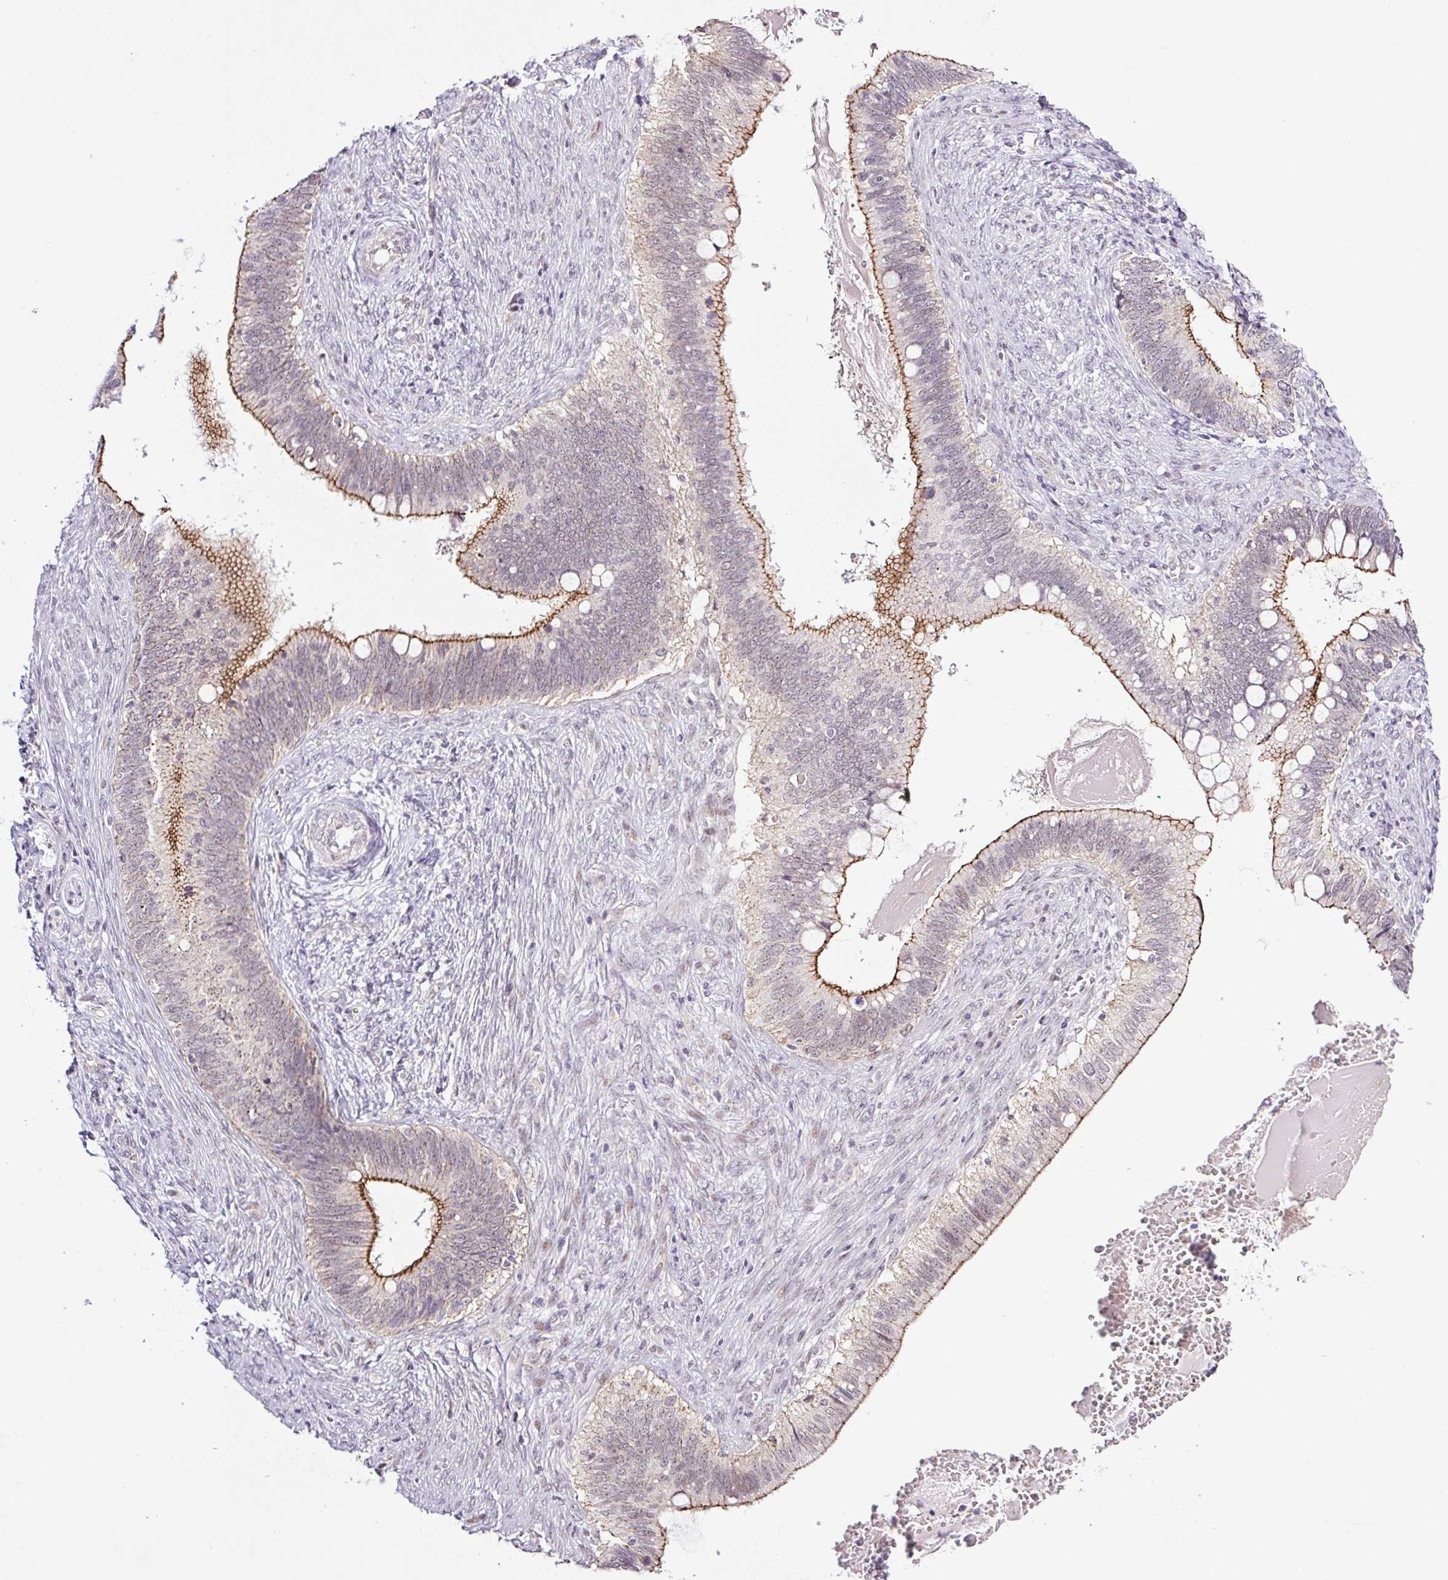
{"staining": {"intensity": "strong", "quantity": "25%-75%", "location": "cytoplasmic/membranous"}, "tissue": "cervical cancer", "cell_type": "Tumor cells", "image_type": "cancer", "snomed": [{"axis": "morphology", "description": "Adenocarcinoma, NOS"}, {"axis": "topography", "description": "Cervix"}], "caption": "This is an image of immunohistochemistry staining of adenocarcinoma (cervical), which shows strong expression in the cytoplasmic/membranous of tumor cells.", "gene": "ICE1", "patient": {"sex": "female", "age": 42}}